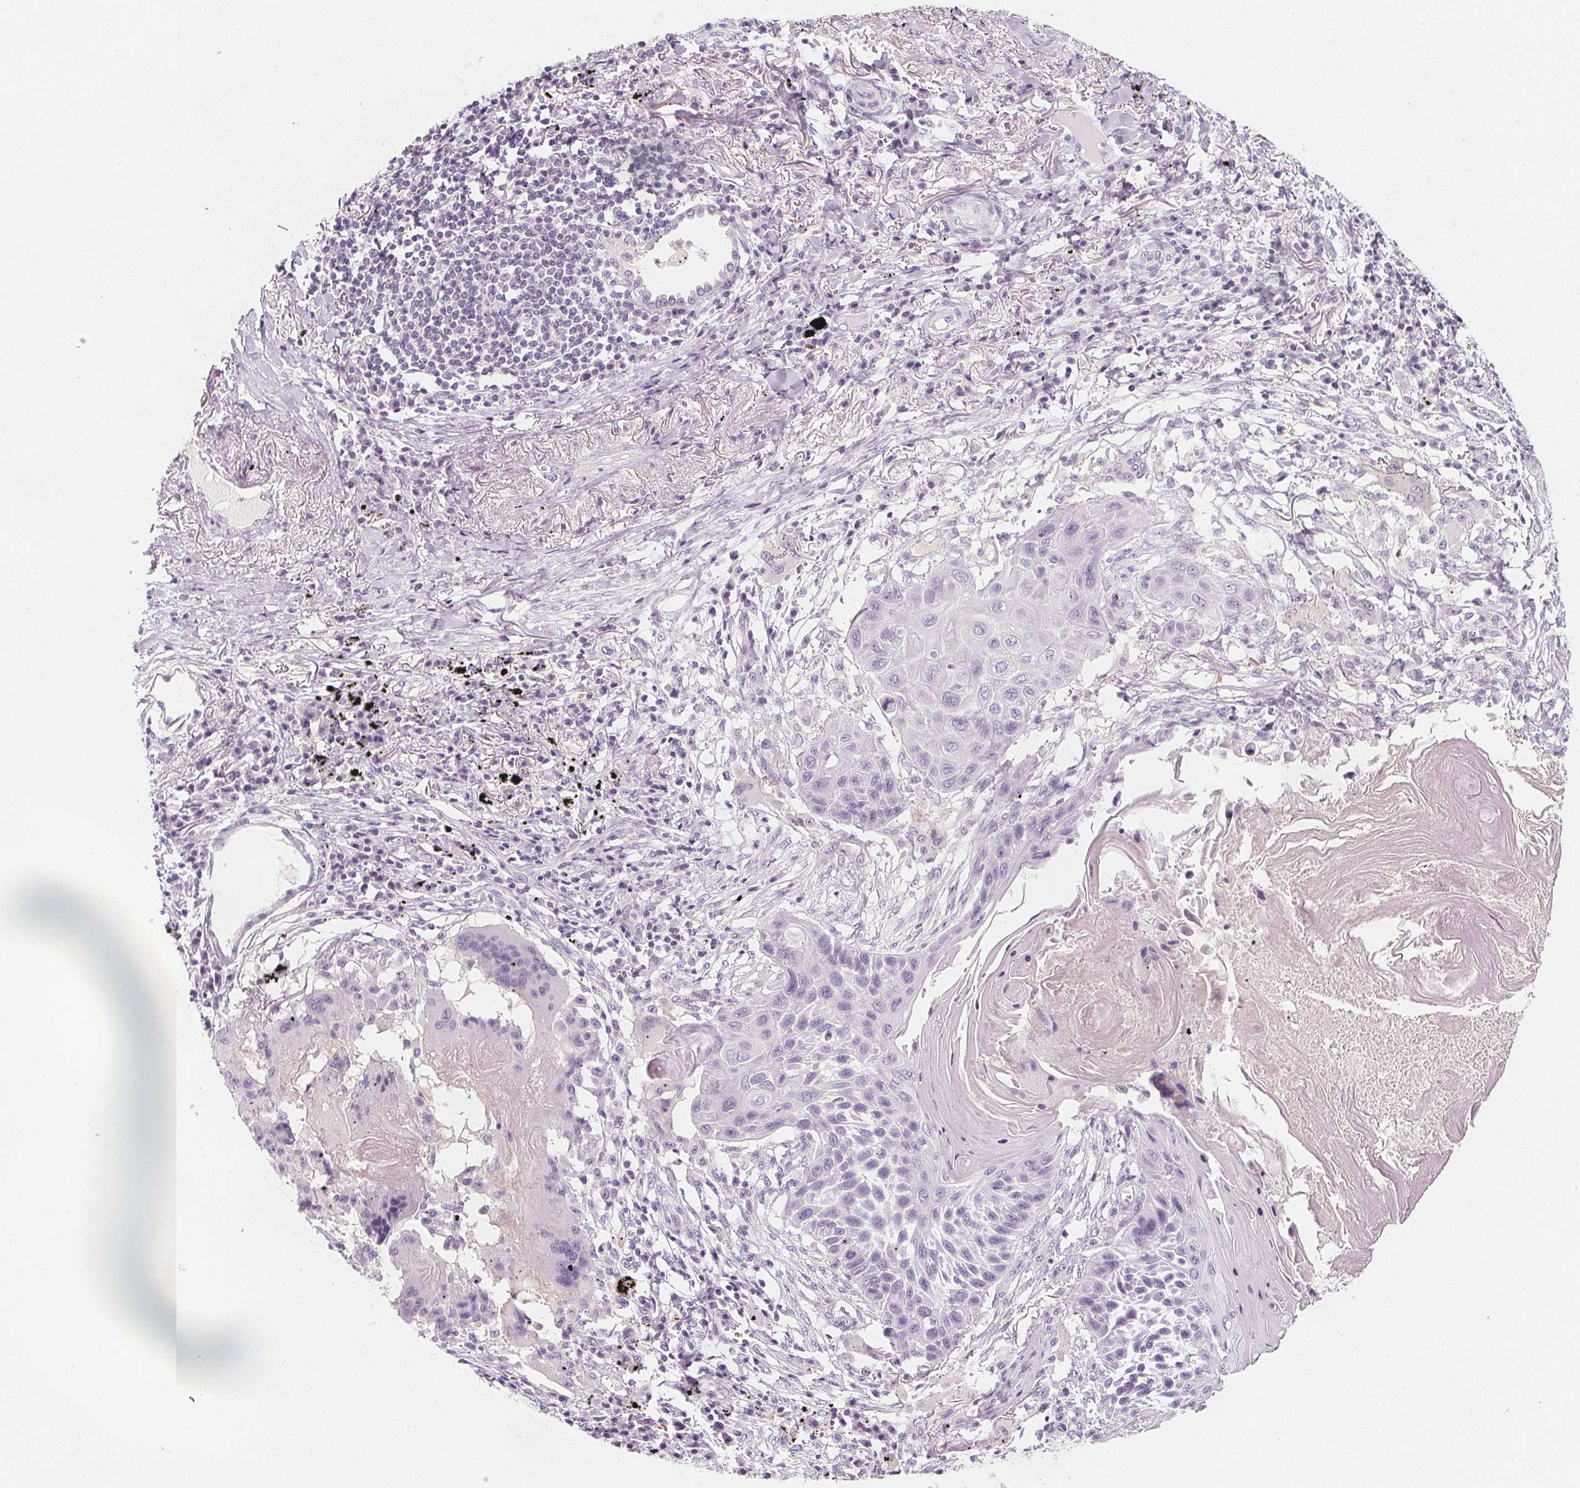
{"staining": {"intensity": "negative", "quantity": "none", "location": "none"}, "tissue": "lung cancer", "cell_type": "Tumor cells", "image_type": "cancer", "snomed": [{"axis": "morphology", "description": "Squamous cell carcinoma, NOS"}, {"axis": "topography", "description": "Lung"}], "caption": "High power microscopy micrograph of an immunohistochemistry (IHC) micrograph of lung squamous cell carcinoma, revealing no significant staining in tumor cells. The staining is performed using DAB (3,3'-diaminobenzidine) brown chromogen with nuclei counter-stained in using hematoxylin.", "gene": "UGP2", "patient": {"sex": "male", "age": 78}}